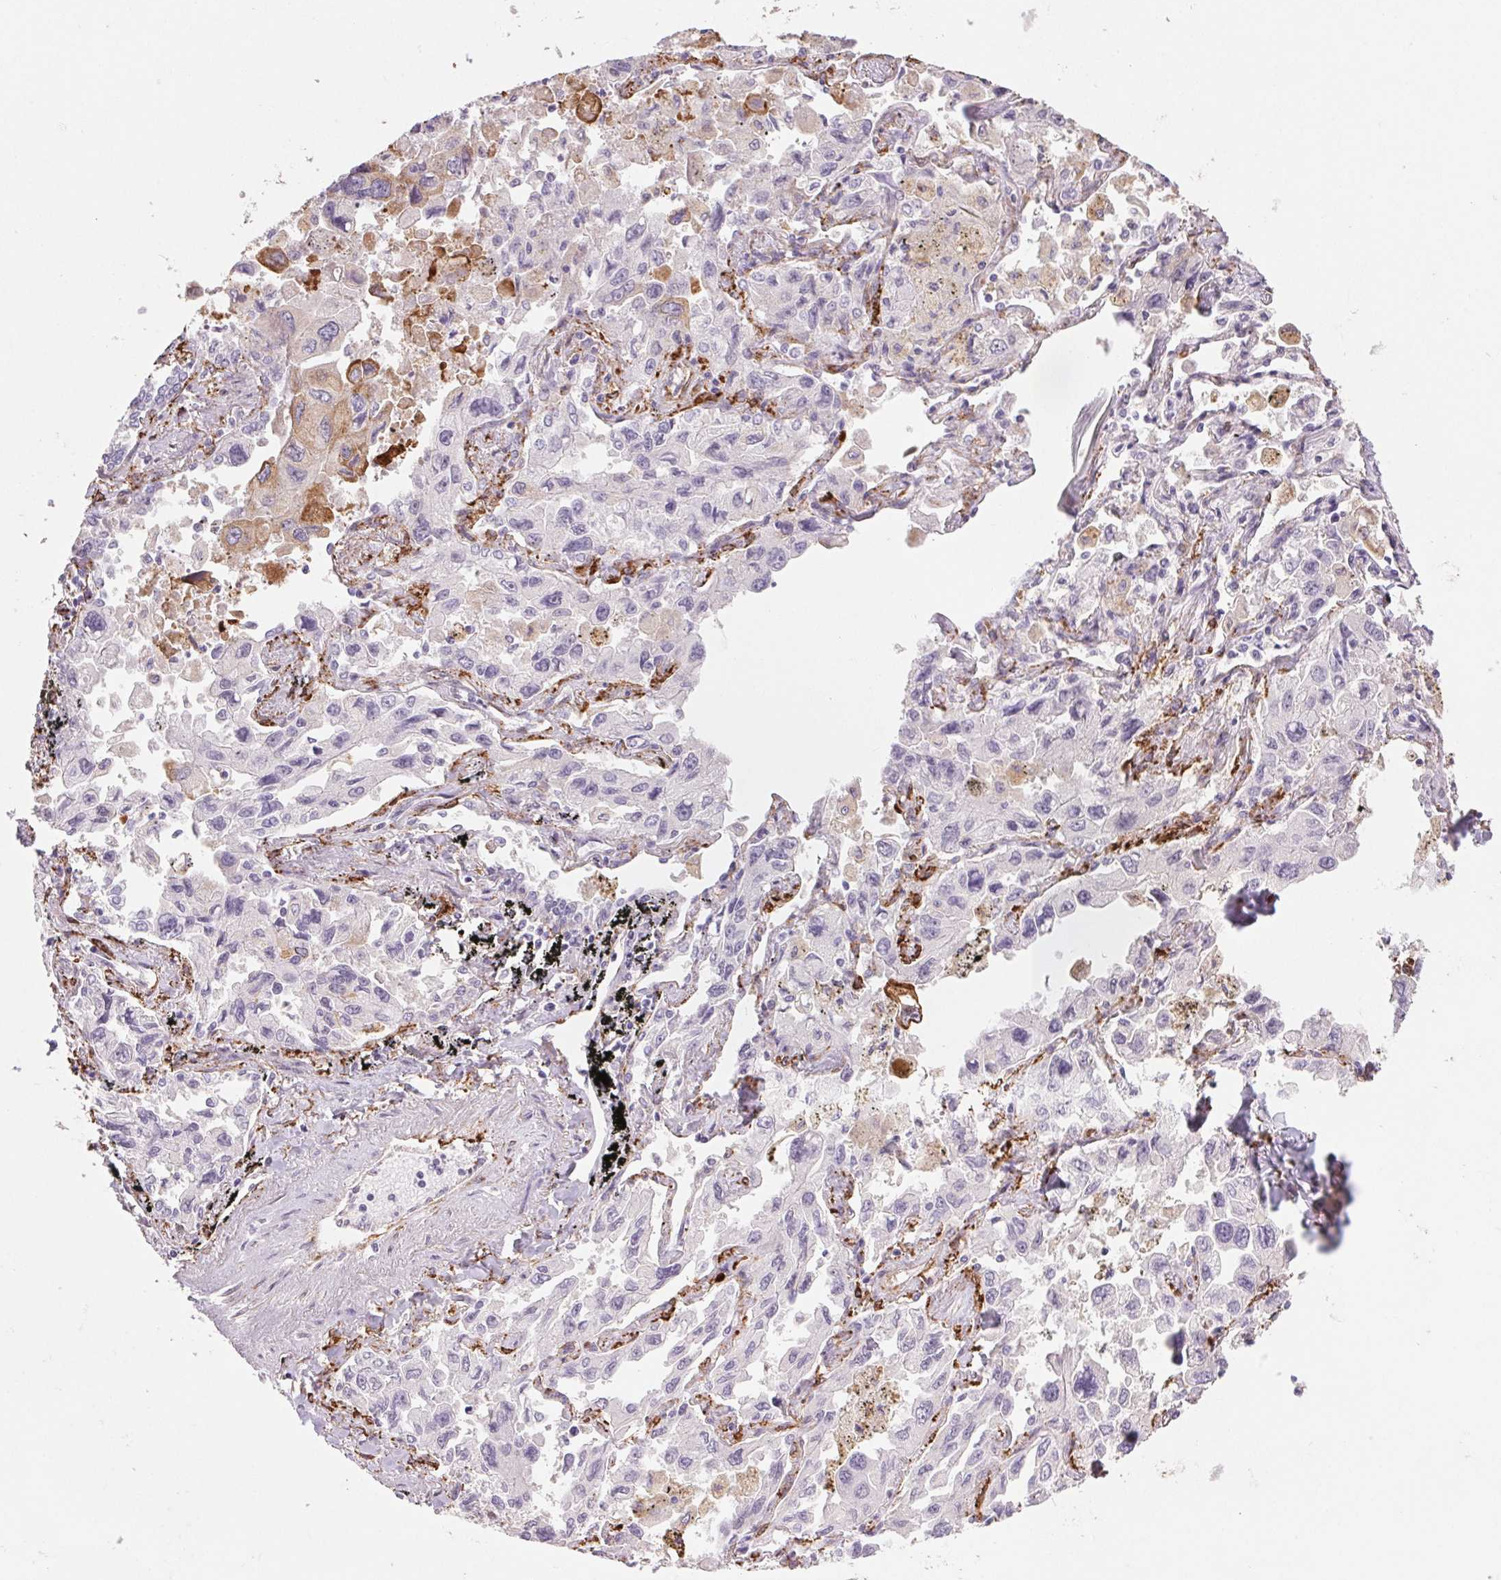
{"staining": {"intensity": "weak", "quantity": "<25%", "location": "cytoplasmic/membranous"}, "tissue": "lung cancer", "cell_type": "Tumor cells", "image_type": "cancer", "snomed": [{"axis": "morphology", "description": "Adenocarcinoma, NOS"}, {"axis": "topography", "description": "Lung"}], "caption": "Human adenocarcinoma (lung) stained for a protein using immunohistochemistry (IHC) reveals no staining in tumor cells.", "gene": "FKBP10", "patient": {"sex": "male", "age": 64}}